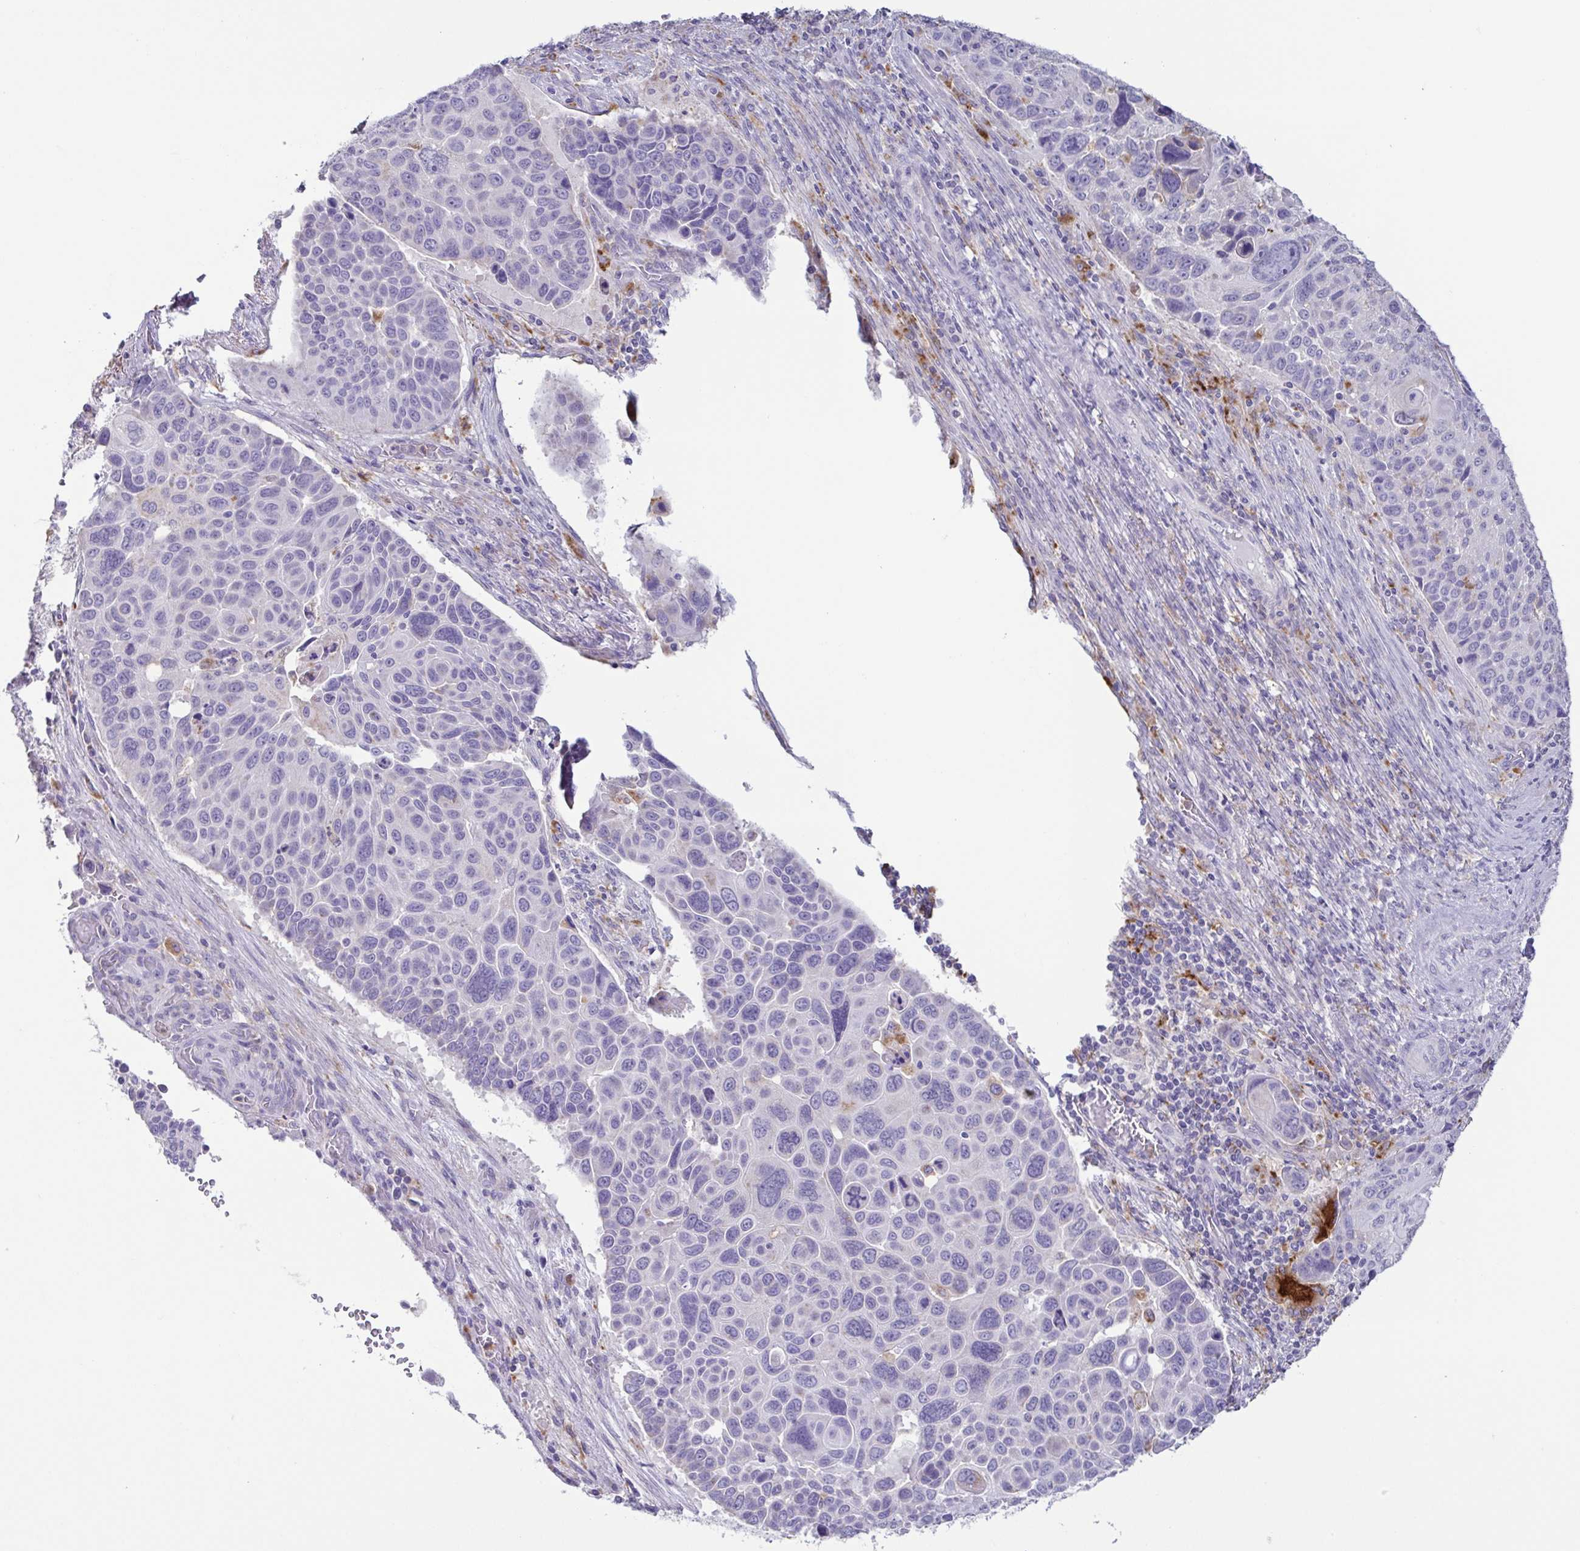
{"staining": {"intensity": "negative", "quantity": "none", "location": "none"}, "tissue": "lung cancer", "cell_type": "Tumor cells", "image_type": "cancer", "snomed": [{"axis": "morphology", "description": "Squamous cell carcinoma, NOS"}, {"axis": "topography", "description": "Lung"}], "caption": "Human lung squamous cell carcinoma stained for a protein using immunohistochemistry (IHC) demonstrates no positivity in tumor cells.", "gene": "ATP6V1G2", "patient": {"sex": "male", "age": 68}}